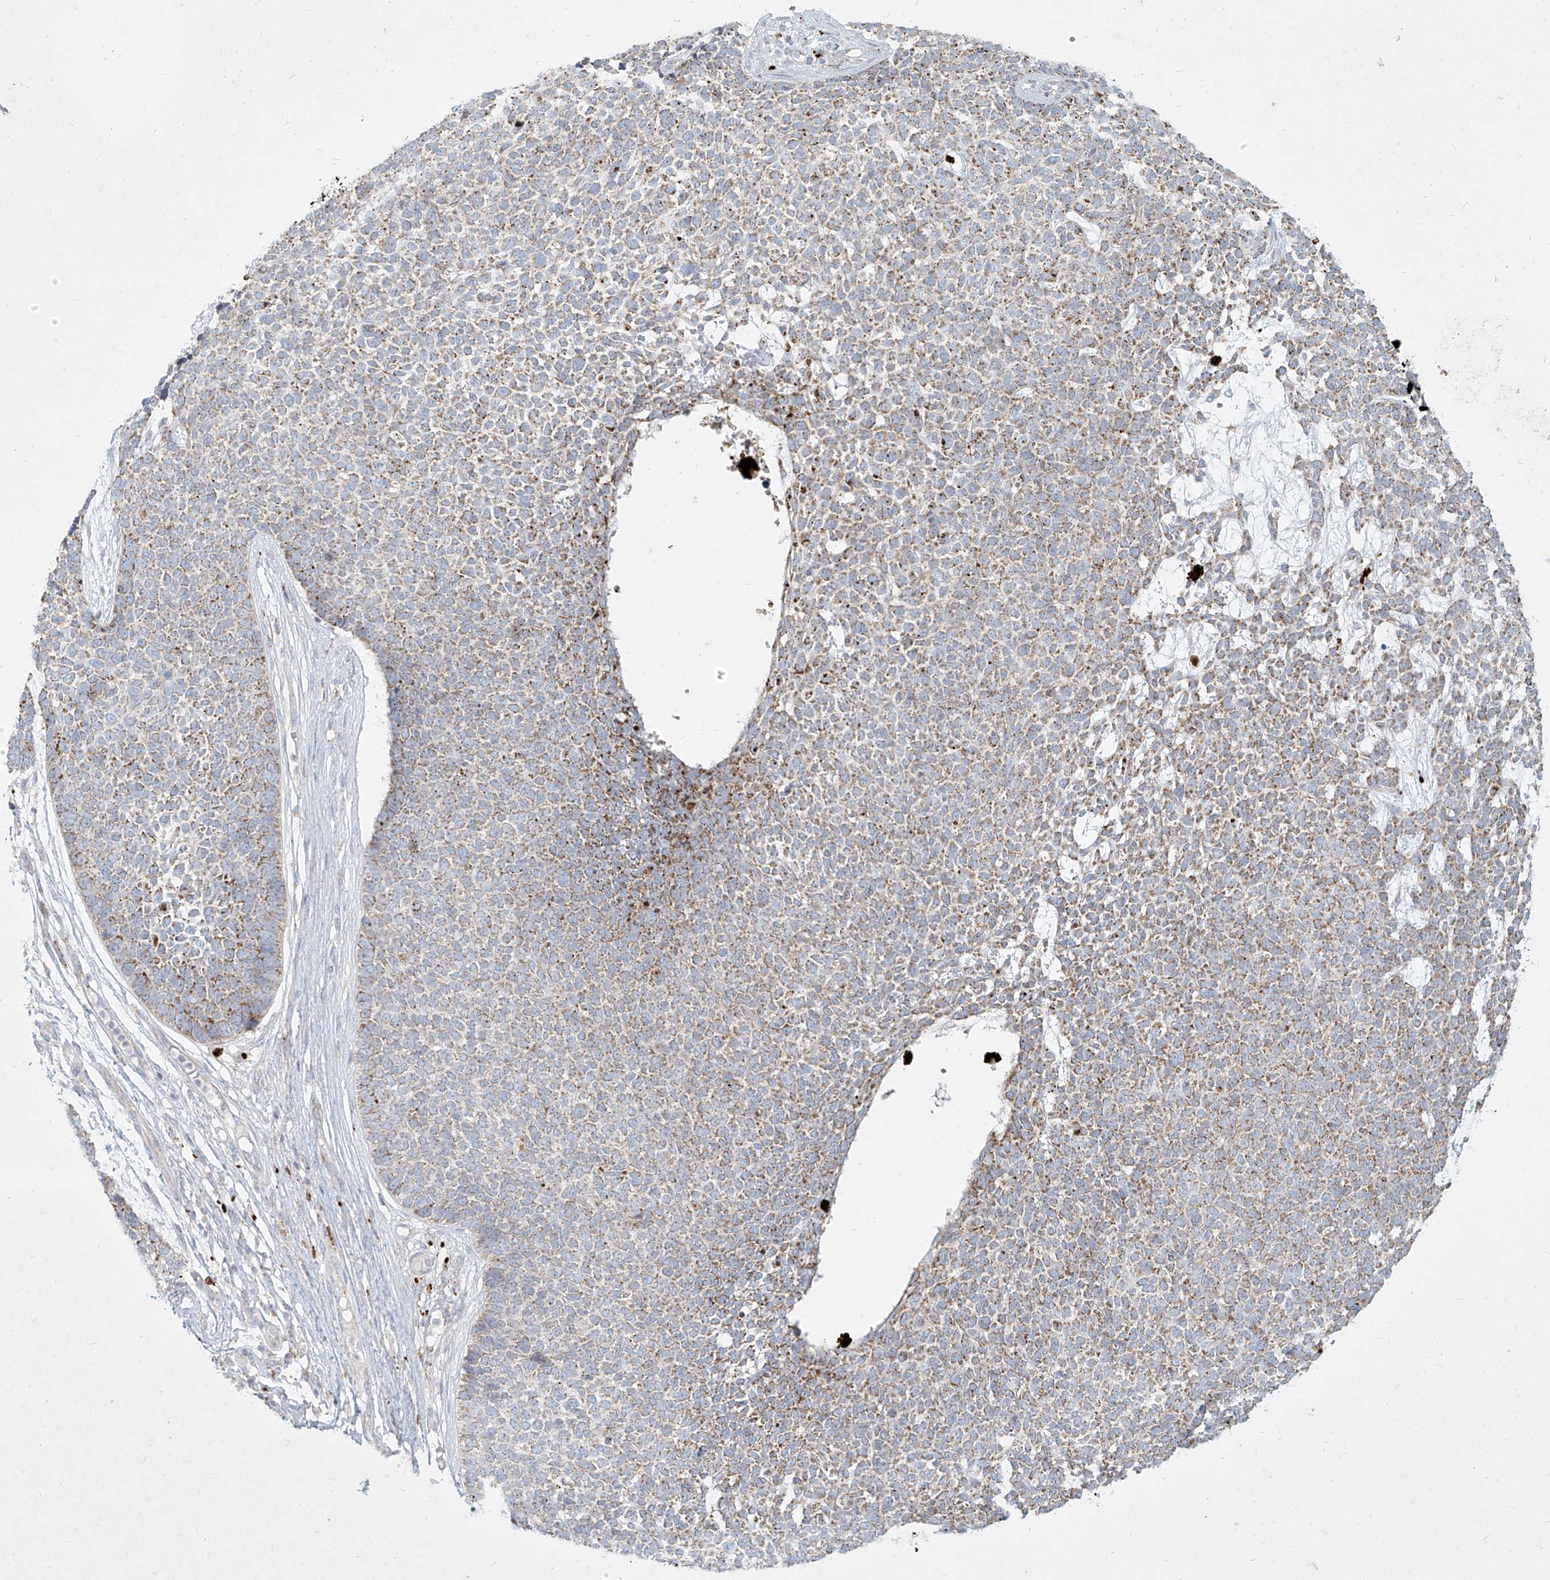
{"staining": {"intensity": "weak", "quantity": ">75%", "location": "cytoplasmic/membranous"}, "tissue": "skin cancer", "cell_type": "Tumor cells", "image_type": "cancer", "snomed": [{"axis": "morphology", "description": "Basal cell carcinoma"}, {"axis": "topography", "description": "Skin"}], "caption": "Tumor cells reveal low levels of weak cytoplasmic/membranous positivity in approximately >75% of cells in human skin cancer. (DAB IHC with brightfield microscopy, high magnification).", "gene": "MTX2", "patient": {"sex": "female", "age": 84}}